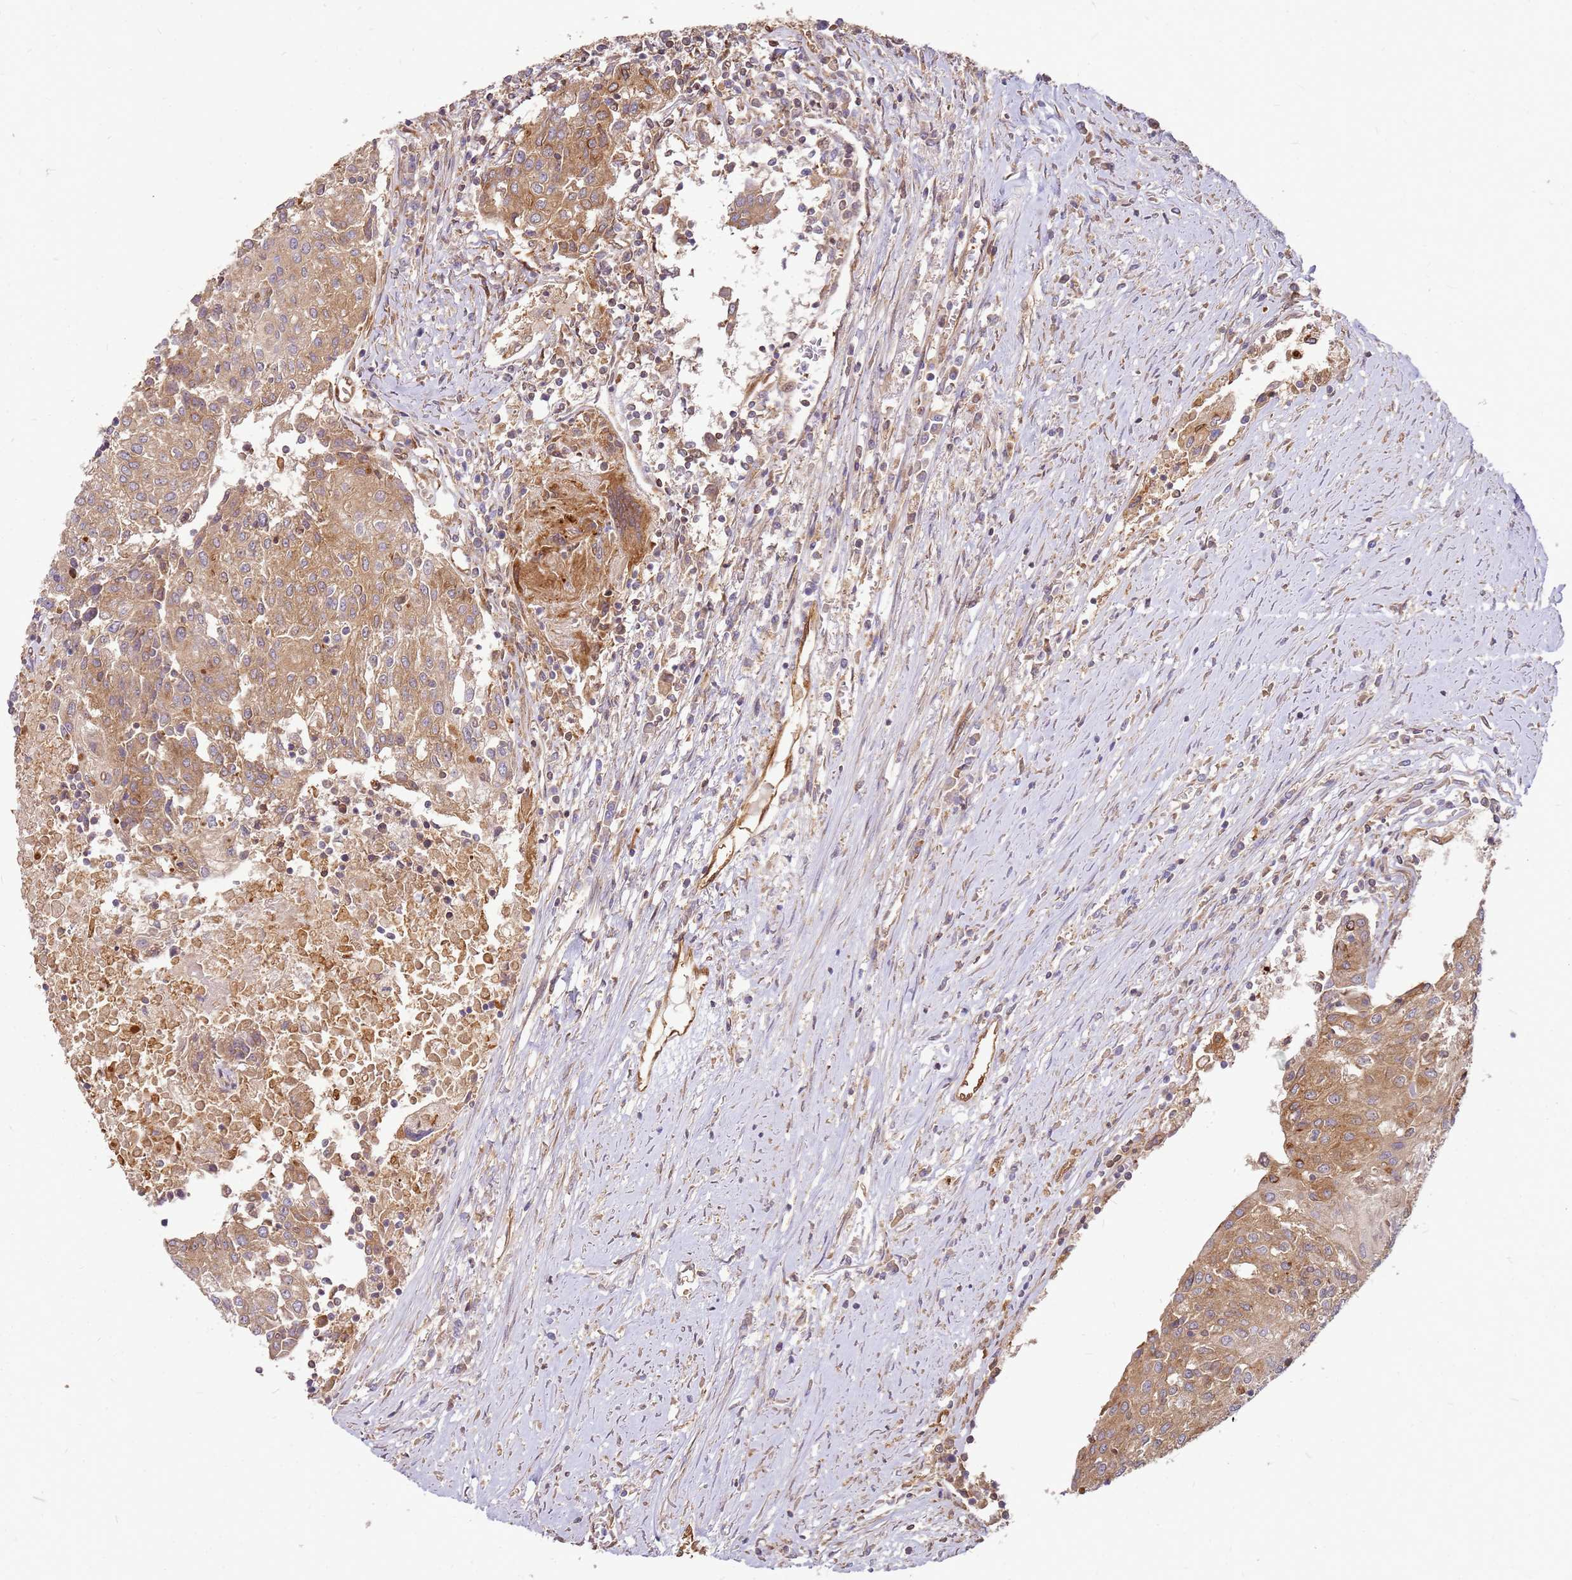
{"staining": {"intensity": "moderate", "quantity": ">75%", "location": "cytoplasmic/membranous"}, "tissue": "urothelial cancer", "cell_type": "Tumor cells", "image_type": "cancer", "snomed": [{"axis": "morphology", "description": "Urothelial carcinoma, High grade"}, {"axis": "topography", "description": "Urinary bladder"}], "caption": "High-magnification brightfield microscopy of urothelial carcinoma (high-grade) stained with DAB (3,3'-diaminobenzidine) (brown) and counterstained with hematoxylin (blue). tumor cells exhibit moderate cytoplasmic/membranous staining is present in about>75% of cells.", "gene": "NUDT14", "patient": {"sex": "female", "age": 85}}